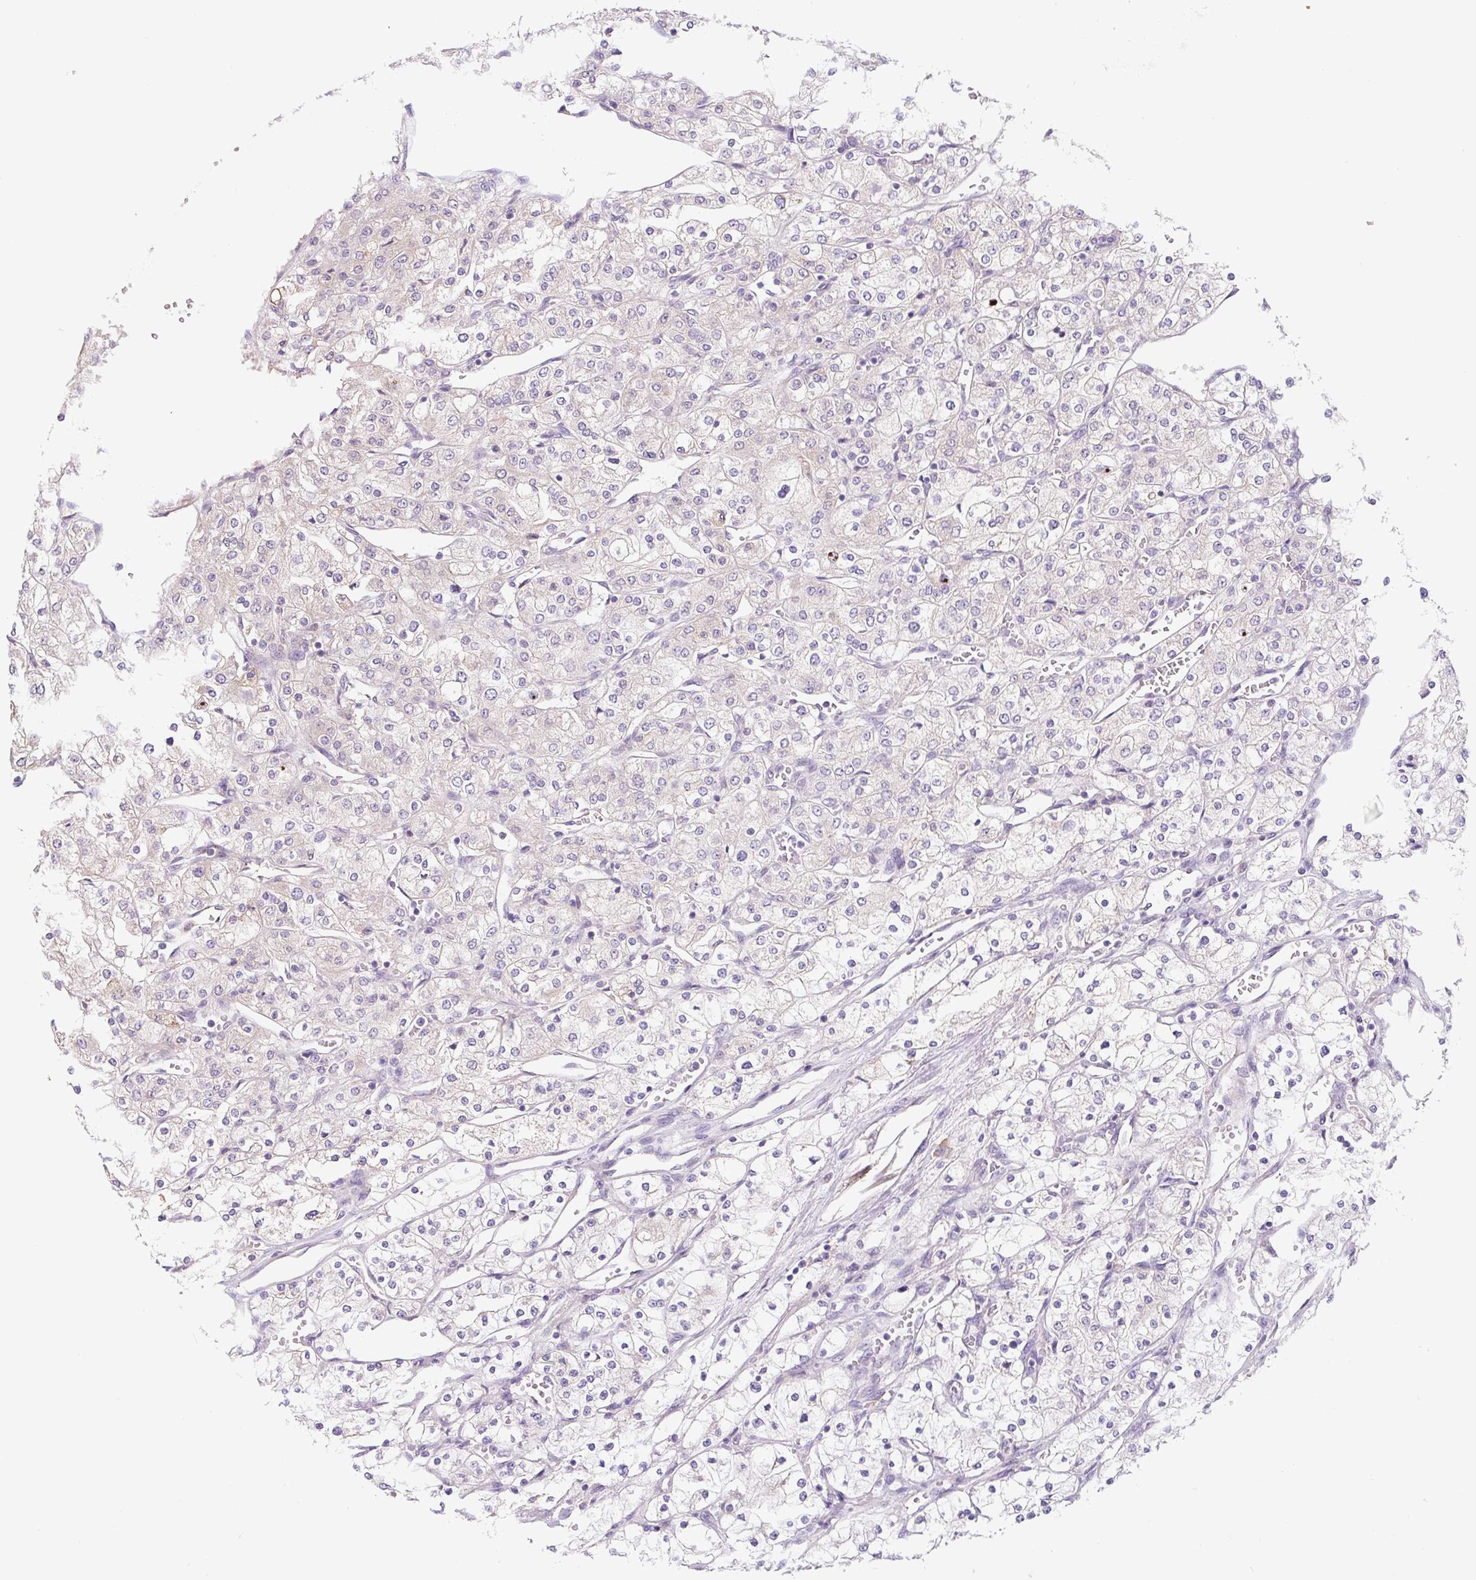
{"staining": {"intensity": "negative", "quantity": "none", "location": "none"}, "tissue": "renal cancer", "cell_type": "Tumor cells", "image_type": "cancer", "snomed": [{"axis": "morphology", "description": "Adenocarcinoma, NOS"}, {"axis": "topography", "description": "Kidney"}], "caption": "An immunohistochemistry image of adenocarcinoma (renal) is shown. There is no staining in tumor cells of adenocarcinoma (renal).", "gene": "FZD5", "patient": {"sex": "male", "age": 80}}